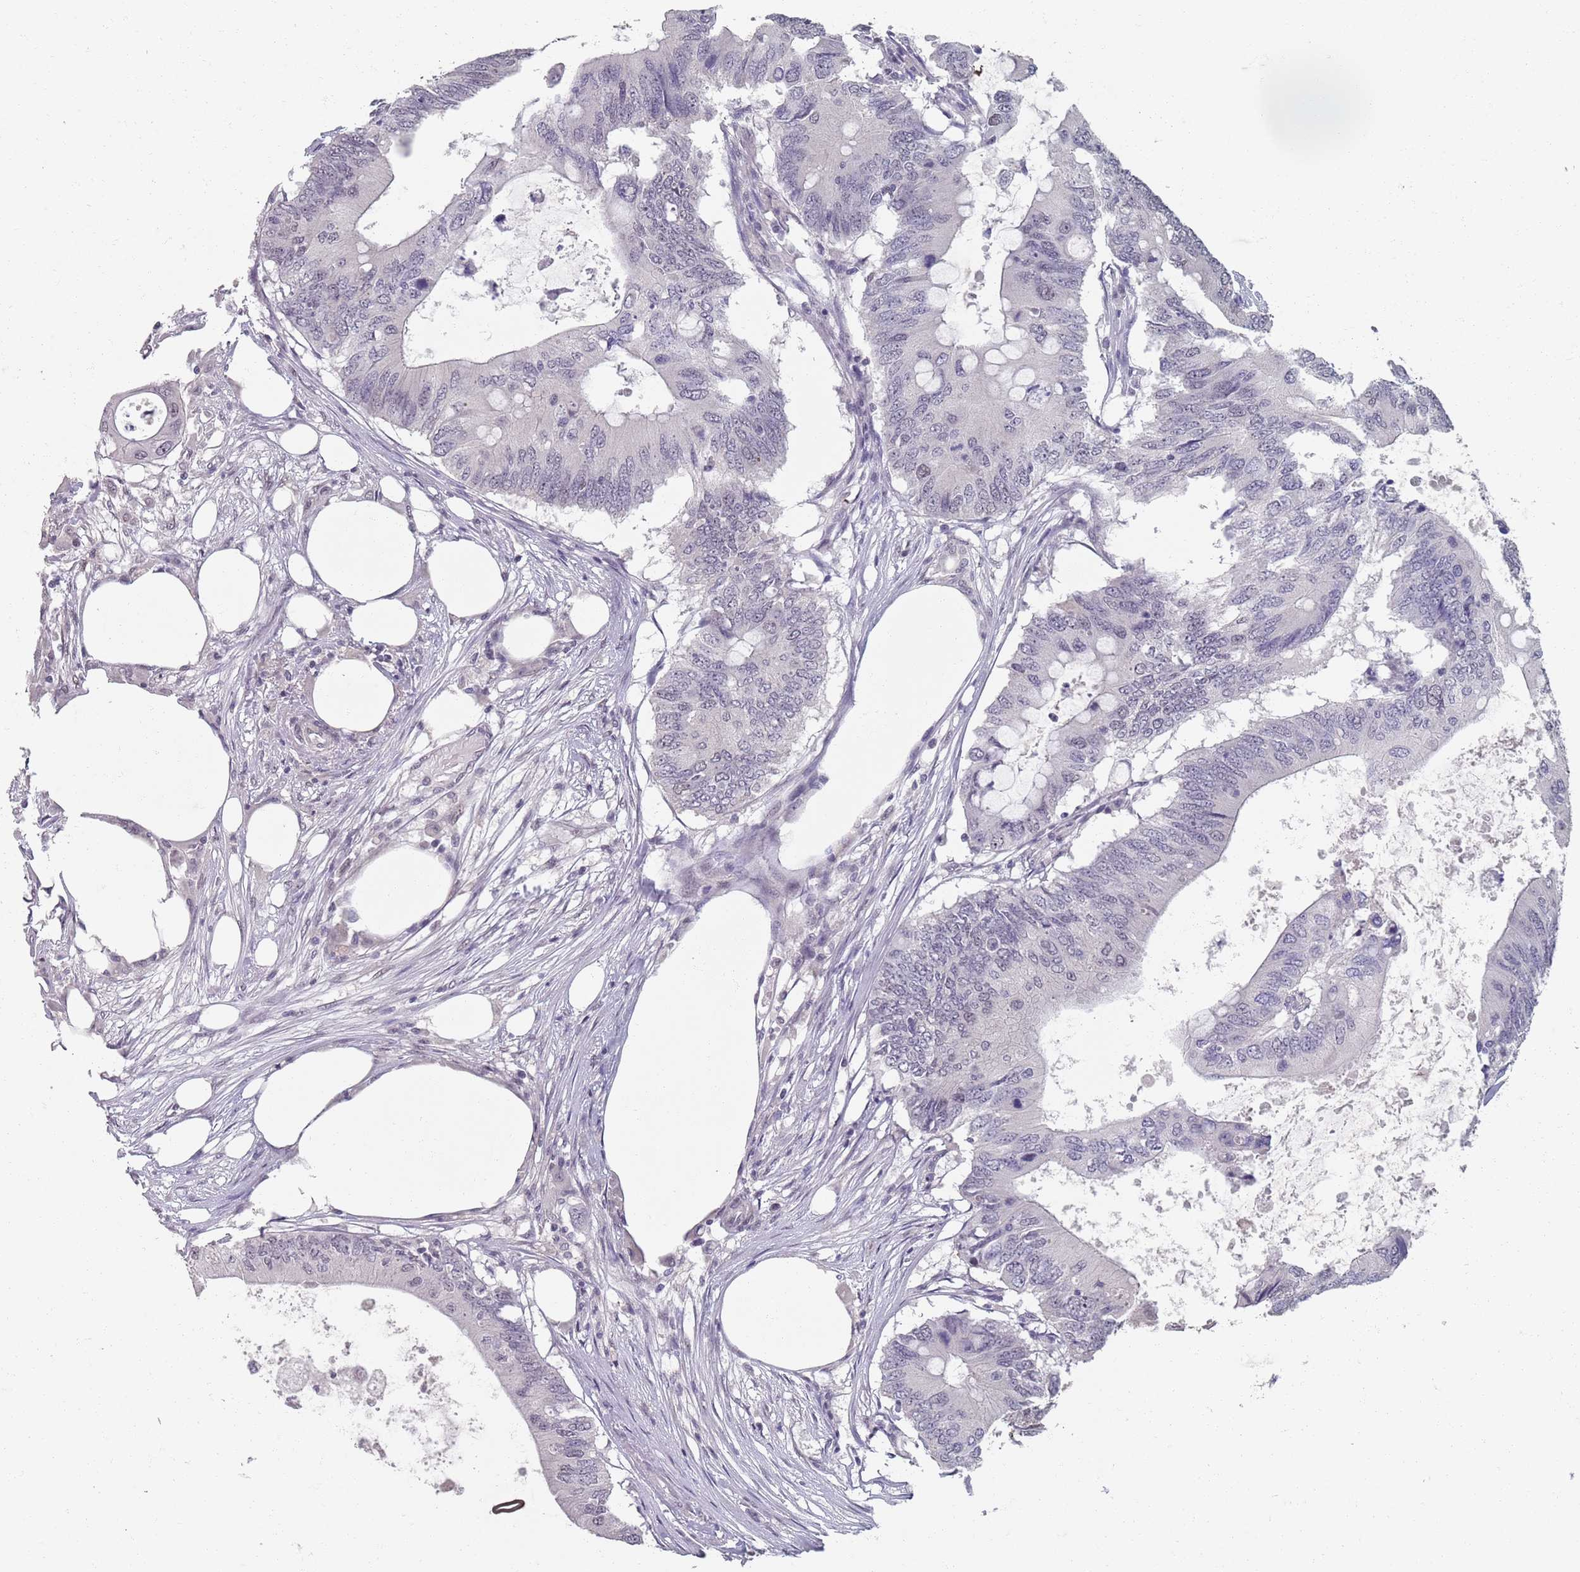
{"staining": {"intensity": "weak", "quantity": "<25%", "location": "nuclear"}, "tissue": "colorectal cancer", "cell_type": "Tumor cells", "image_type": "cancer", "snomed": [{"axis": "morphology", "description": "Adenocarcinoma, NOS"}, {"axis": "topography", "description": "Colon"}], "caption": "This histopathology image is of adenocarcinoma (colorectal) stained with immunohistochemistry (IHC) to label a protein in brown with the nuclei are counter-stained blue. There is no staining in tumor cells.", "gene": "SAMD1", "patient": {"sex": "male", "age": 71}}